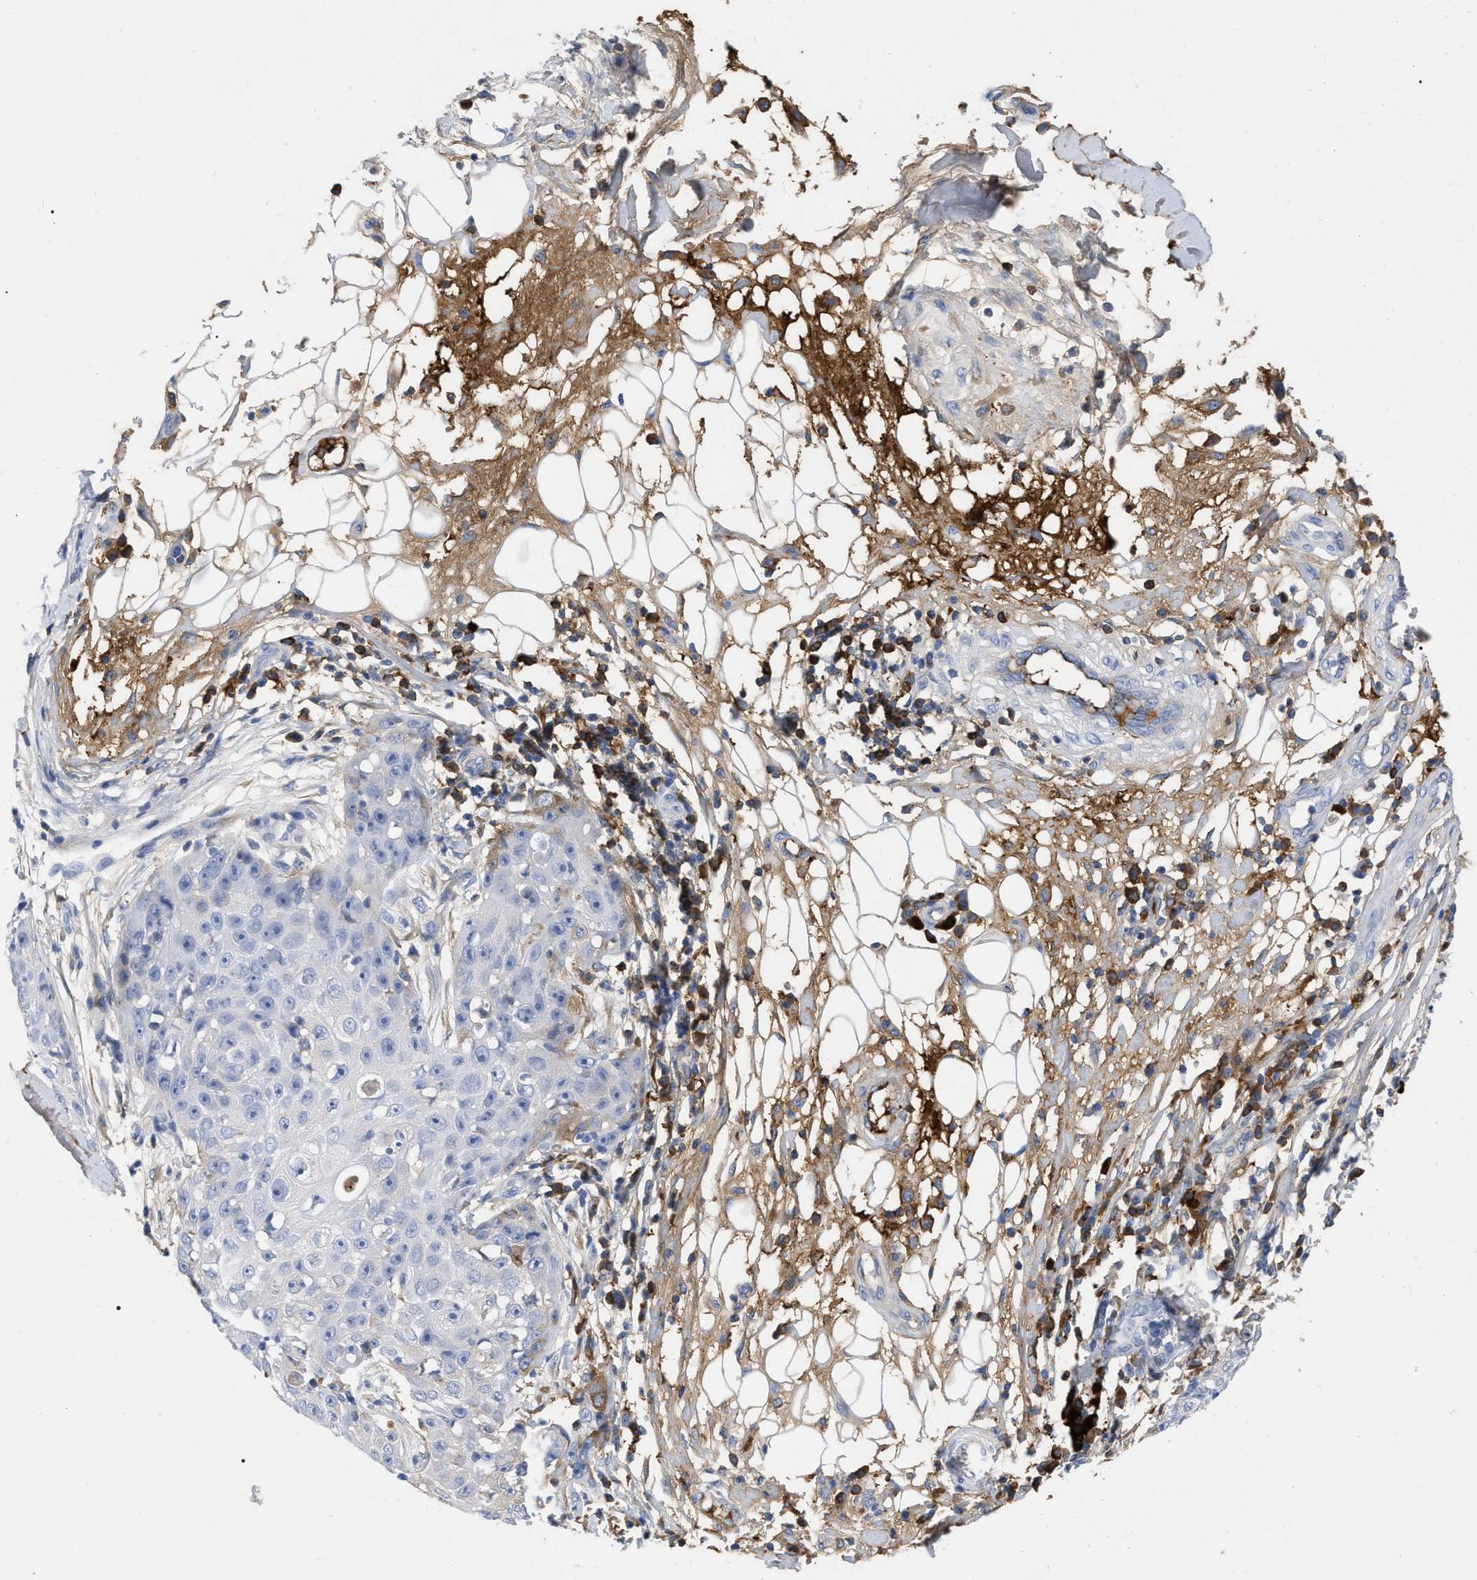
{"staining": {"intensity": "negative", "quantity": "none", "location": "none"}, "tissue": "skin cancer", "cell_type": "Tumor cells", "image_type": "cancer", "snomed": [{"axis": "morphology", "description": "Squamous cell carcinoma, NOS"}, {"axis": "topography", "description": "Skin"}], "caption": "A high-resolution micrograph shows immunohistochemistry (IHC) staining of squamous cell carcinoma (skin), which exhibits no significant expression in tumor cells.", "gene": "IGHV5-51", "patient": {"sex": "male", "age": 86}}